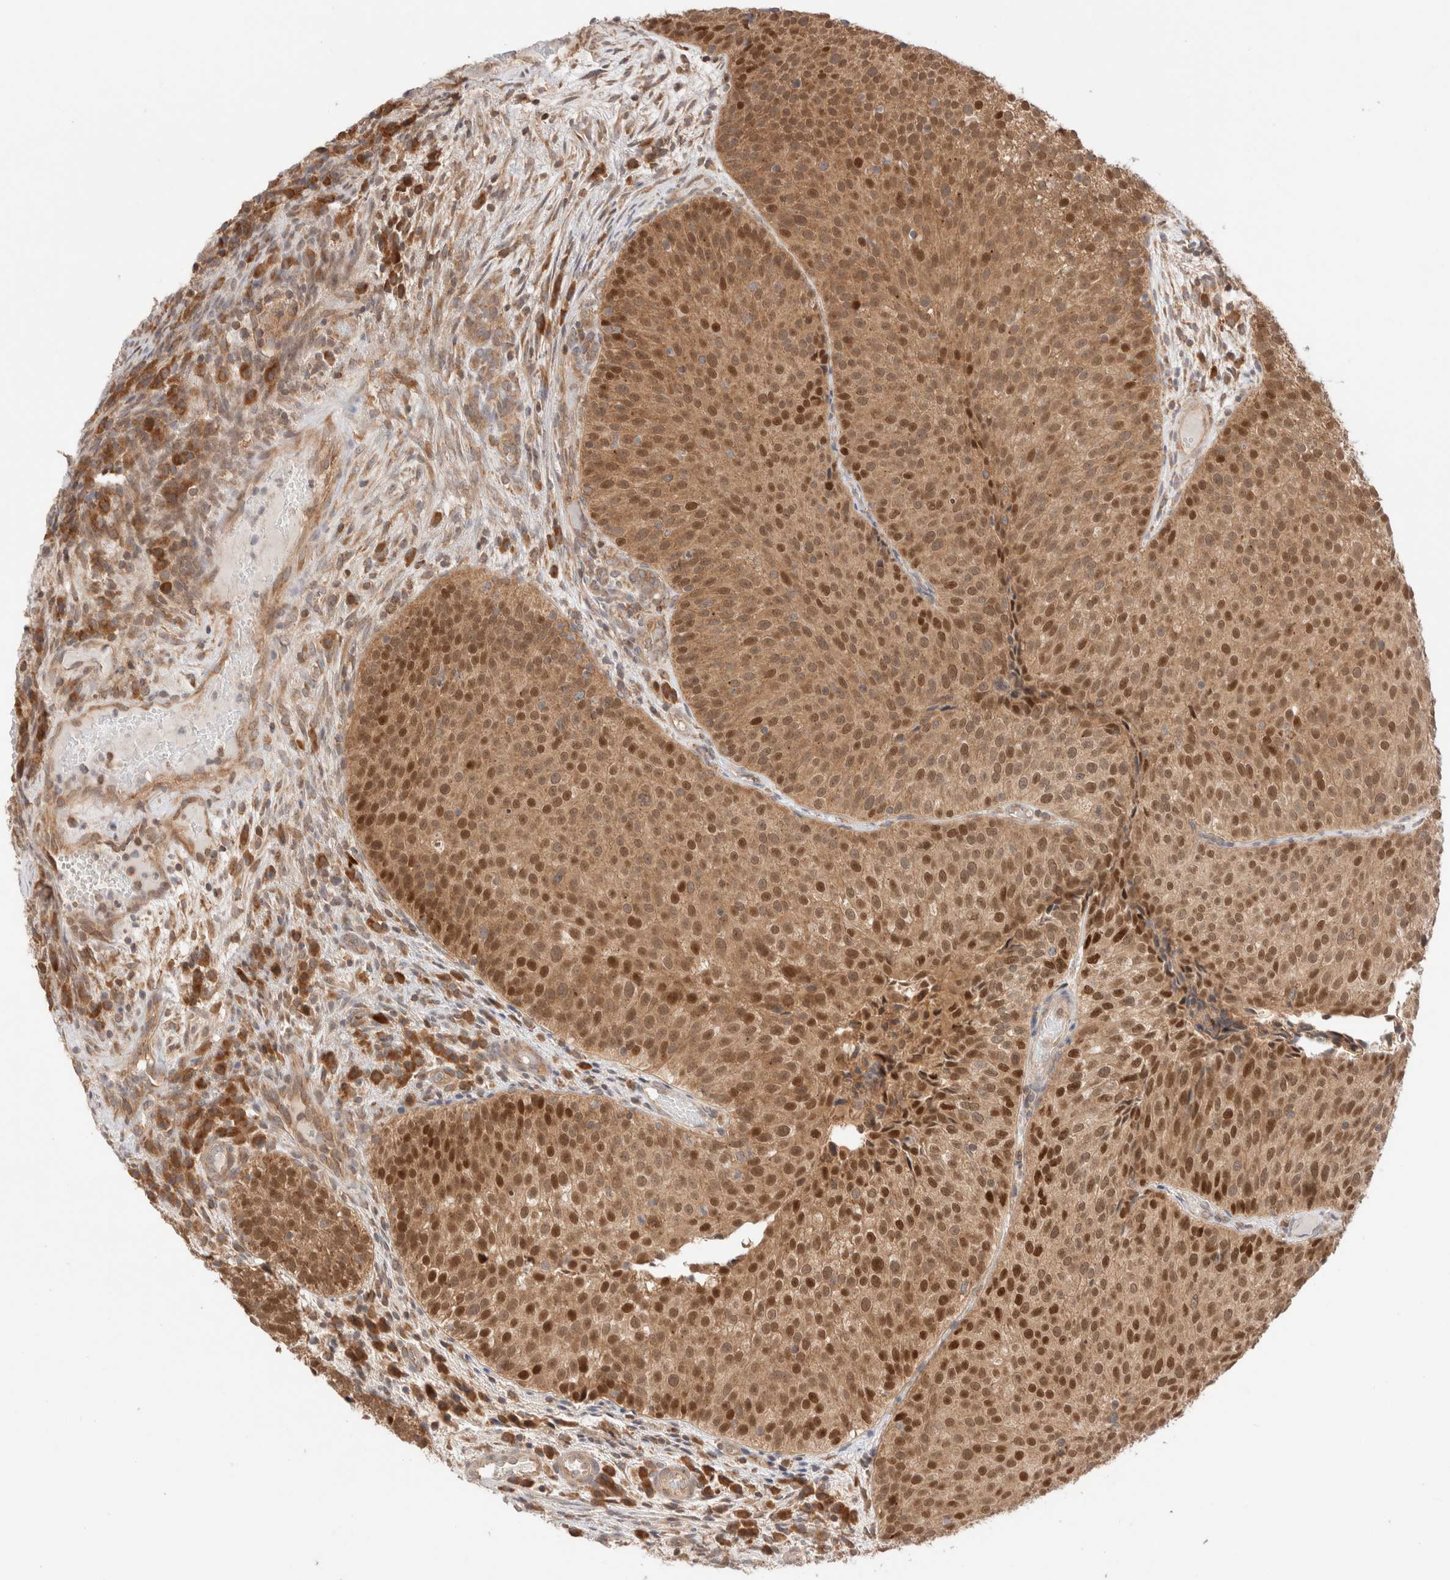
{"staining": {"intensity": "moderate", "quantity": ">75%", "location": "cytoplasmic/membranous,nuclear"}, "tissue": "urothelial cancer", "cell_type": "Tumor cells", "image_type": "cancer", "snomed": [{"axis": "morphology", "description": "Urothelial carcinoma, Low grade"}, {"axis": "topography", "description": "Urinary bladder"}], "caption": "Tumor cells show moderate cytoplasmic/membranous and nuclear positivity in about >75% of cells in urothelial cancer.", "gene": "XKR4", "patient": {"sex": "male", "age": 86}}